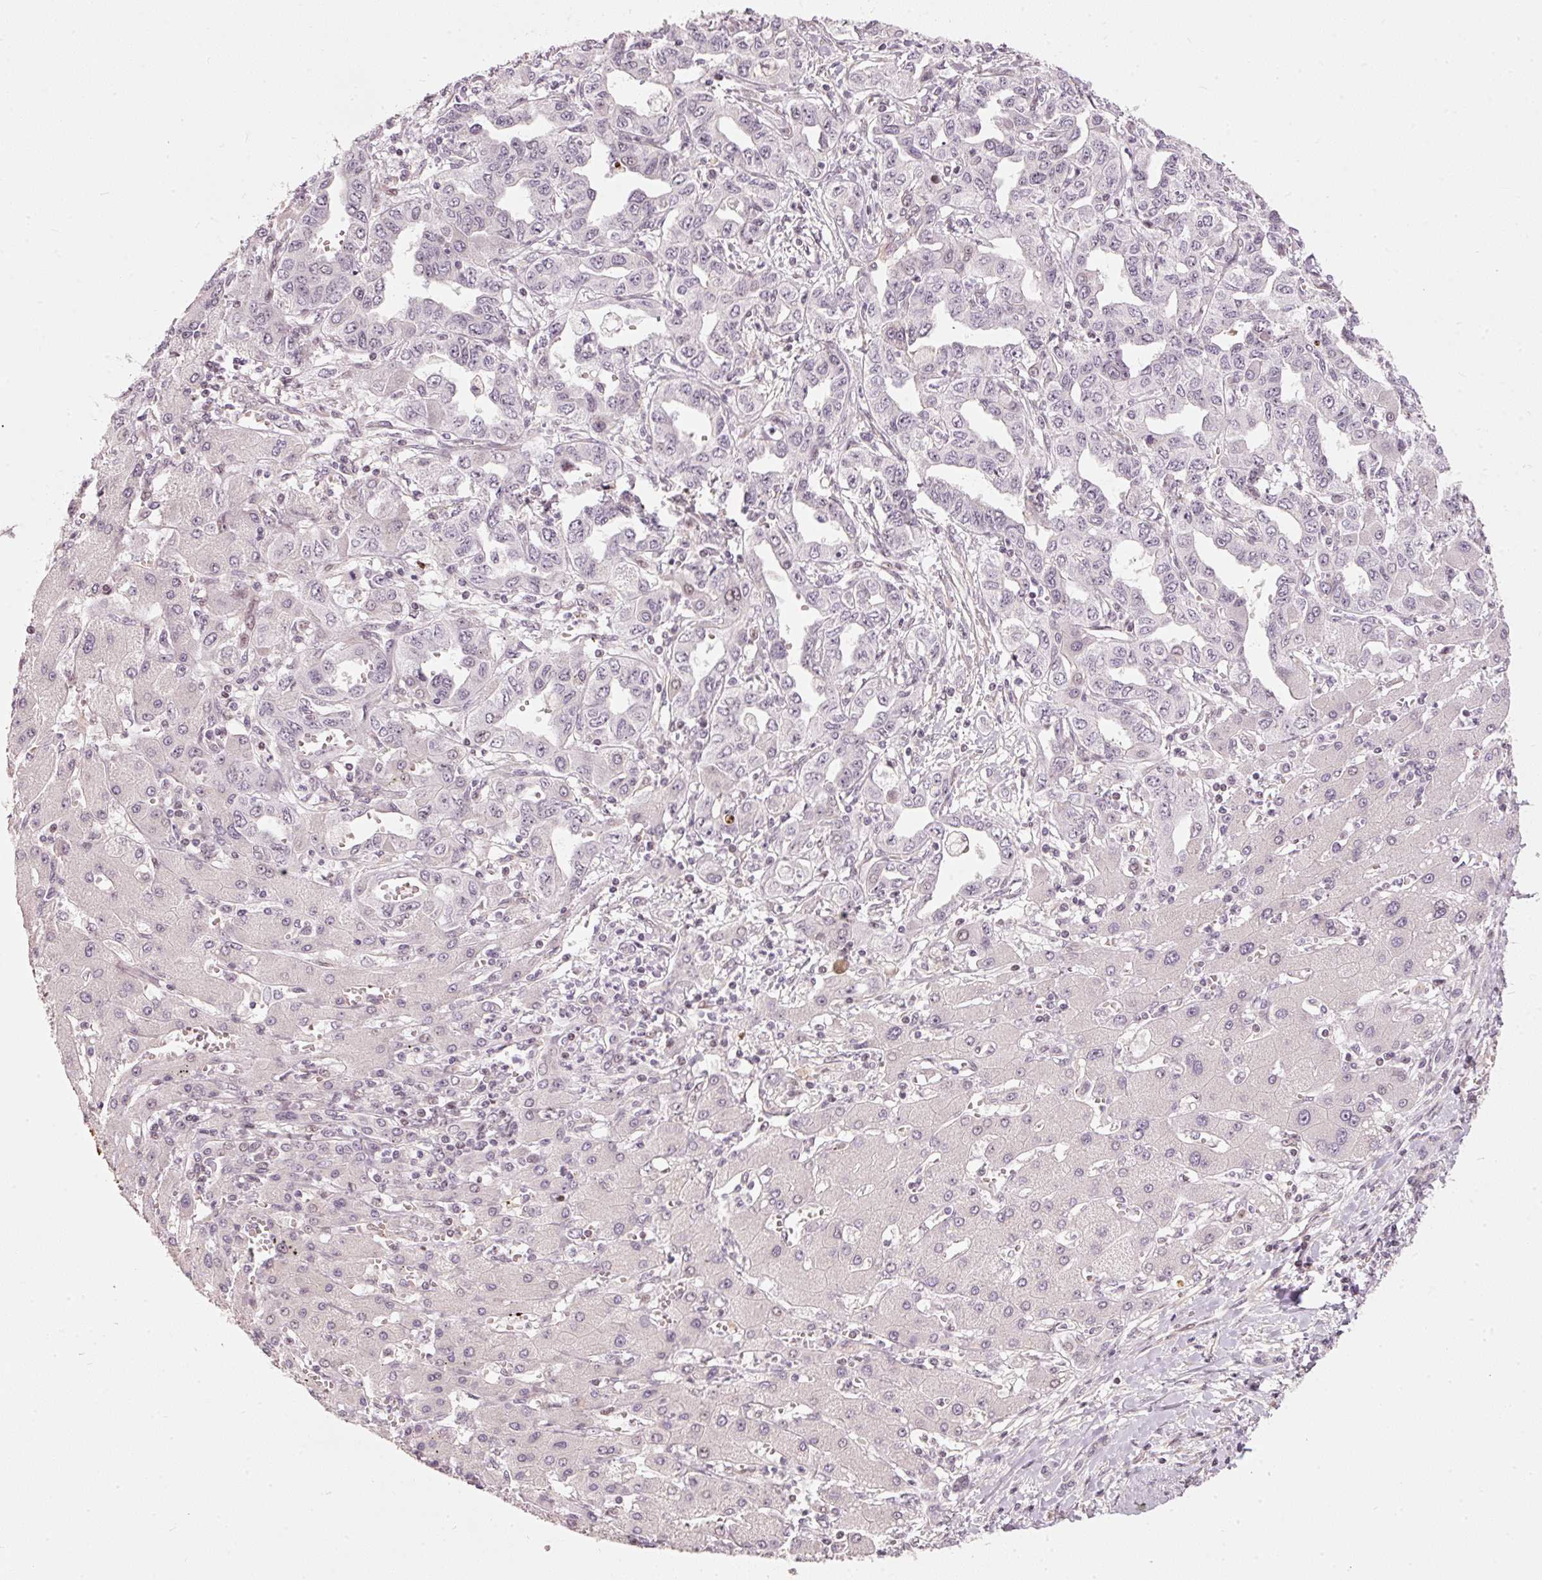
{"staining": {"intensity": "negative", "quantity": "none", "location": "none"}, "tissue": "liver cancer", "cell_type": "Tumor cells", "image_type": "cancer", "snomed": [{"axis": "morphology", "description": "Cholangiocarcinoma"}, {"axis": "topography", "description": "Liver"}], "caption": "This is a image of IHC staining of liver cancer, which shows no expression in tumor cells.", "gene": "MXRA8", "patient": {"sex": "male", "age": 59}}